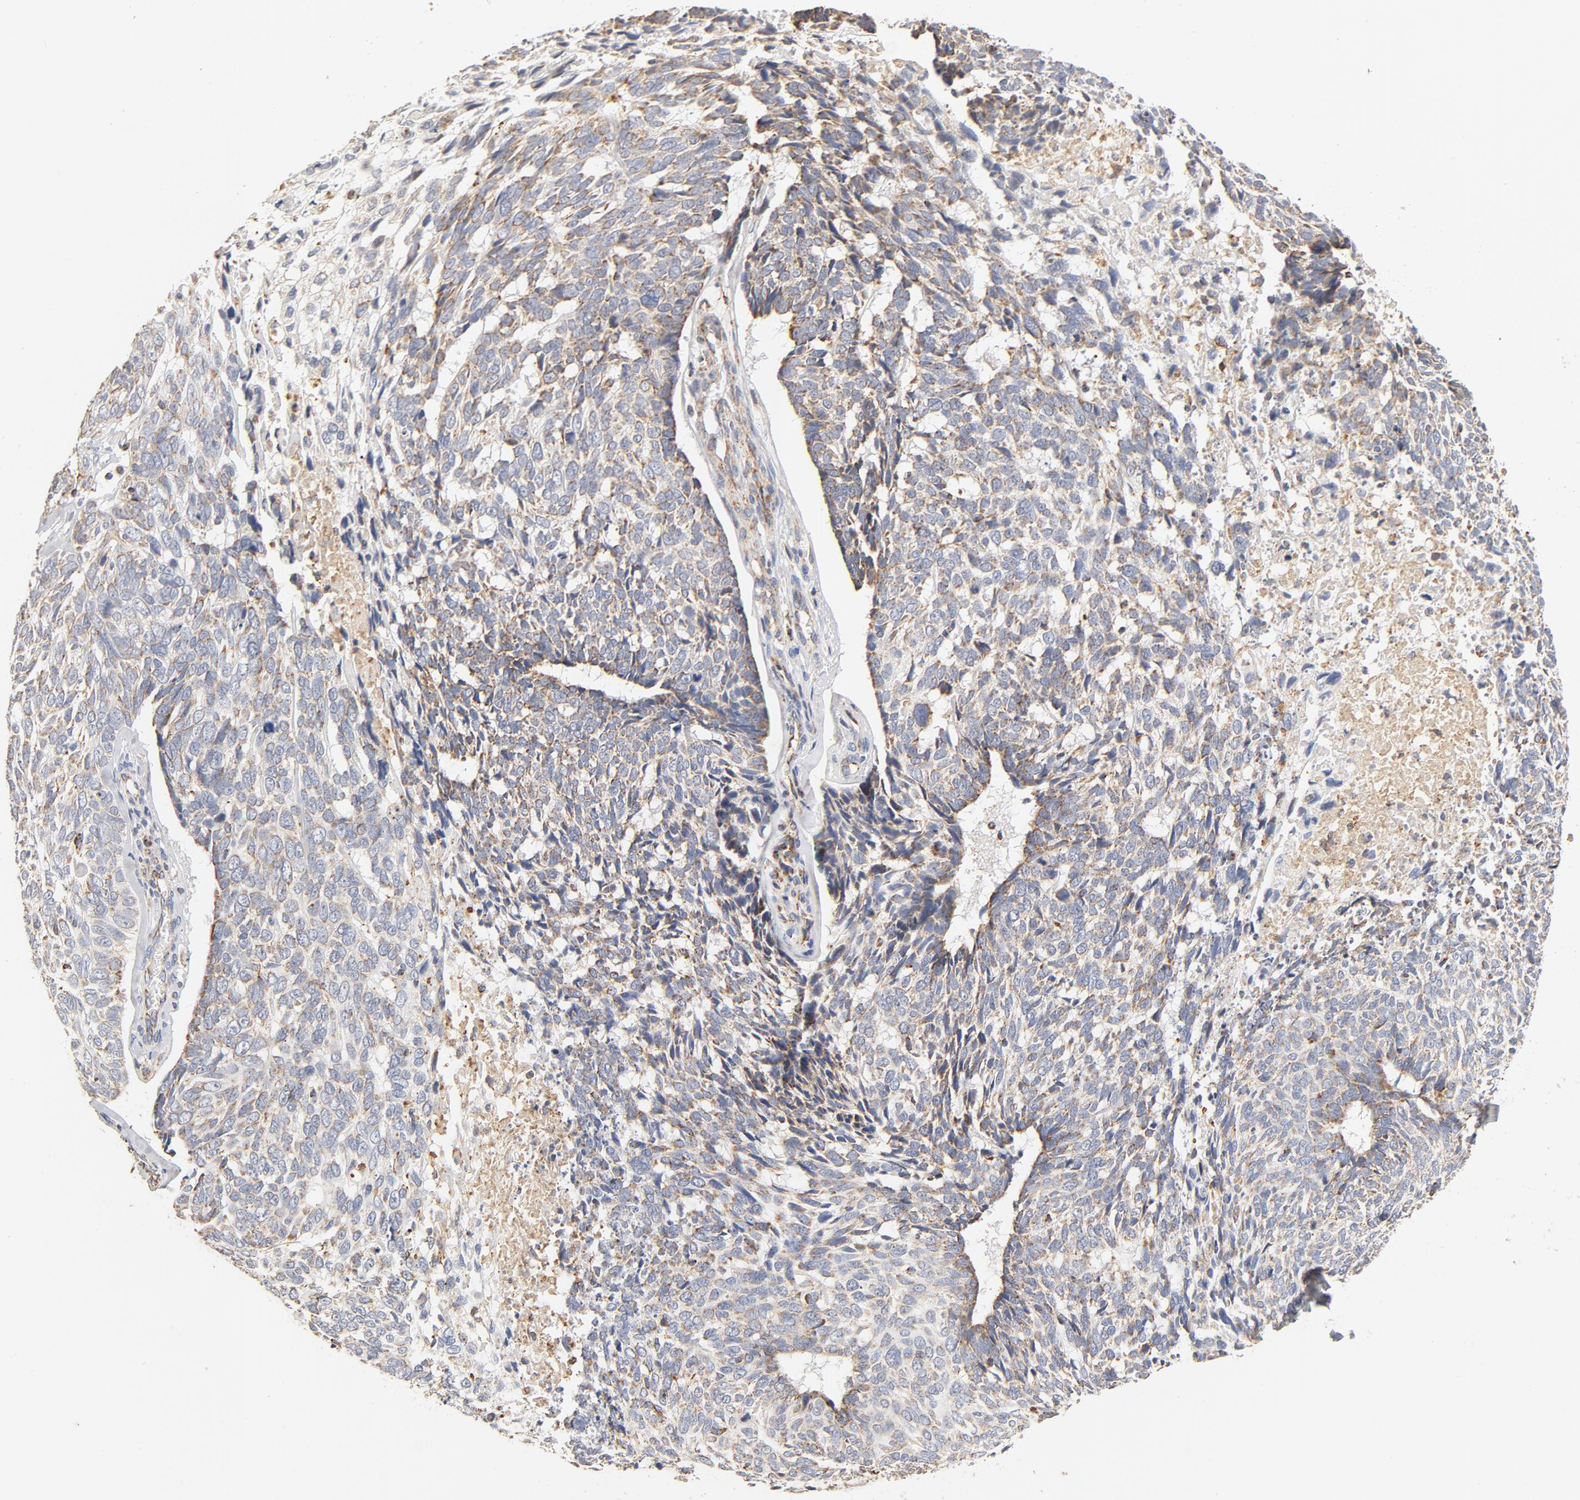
{"staining": {"intensity": "weak", "quantity": ">75%", "location": "cytoplasmic/membranous"}, "tissue": "skin cancer", "cell_type": "Tumor cells", "image_type": "cancer", "snomed": [{"axis": "morphology", "description": "Basal cell carcinoma"}, {"axis": "topography", "description": "Skin"}], "caption": "An immunohistochemistry (IHC) histopathology image of neoplastic tissue is shown. Protein staining in brown shows weak cytoplasmic/membranous positivity in basal cell carcinoma (skin) within tumor cells.", "gene": "COX4I1", "patient": {"sex": "male", "age": 72}}